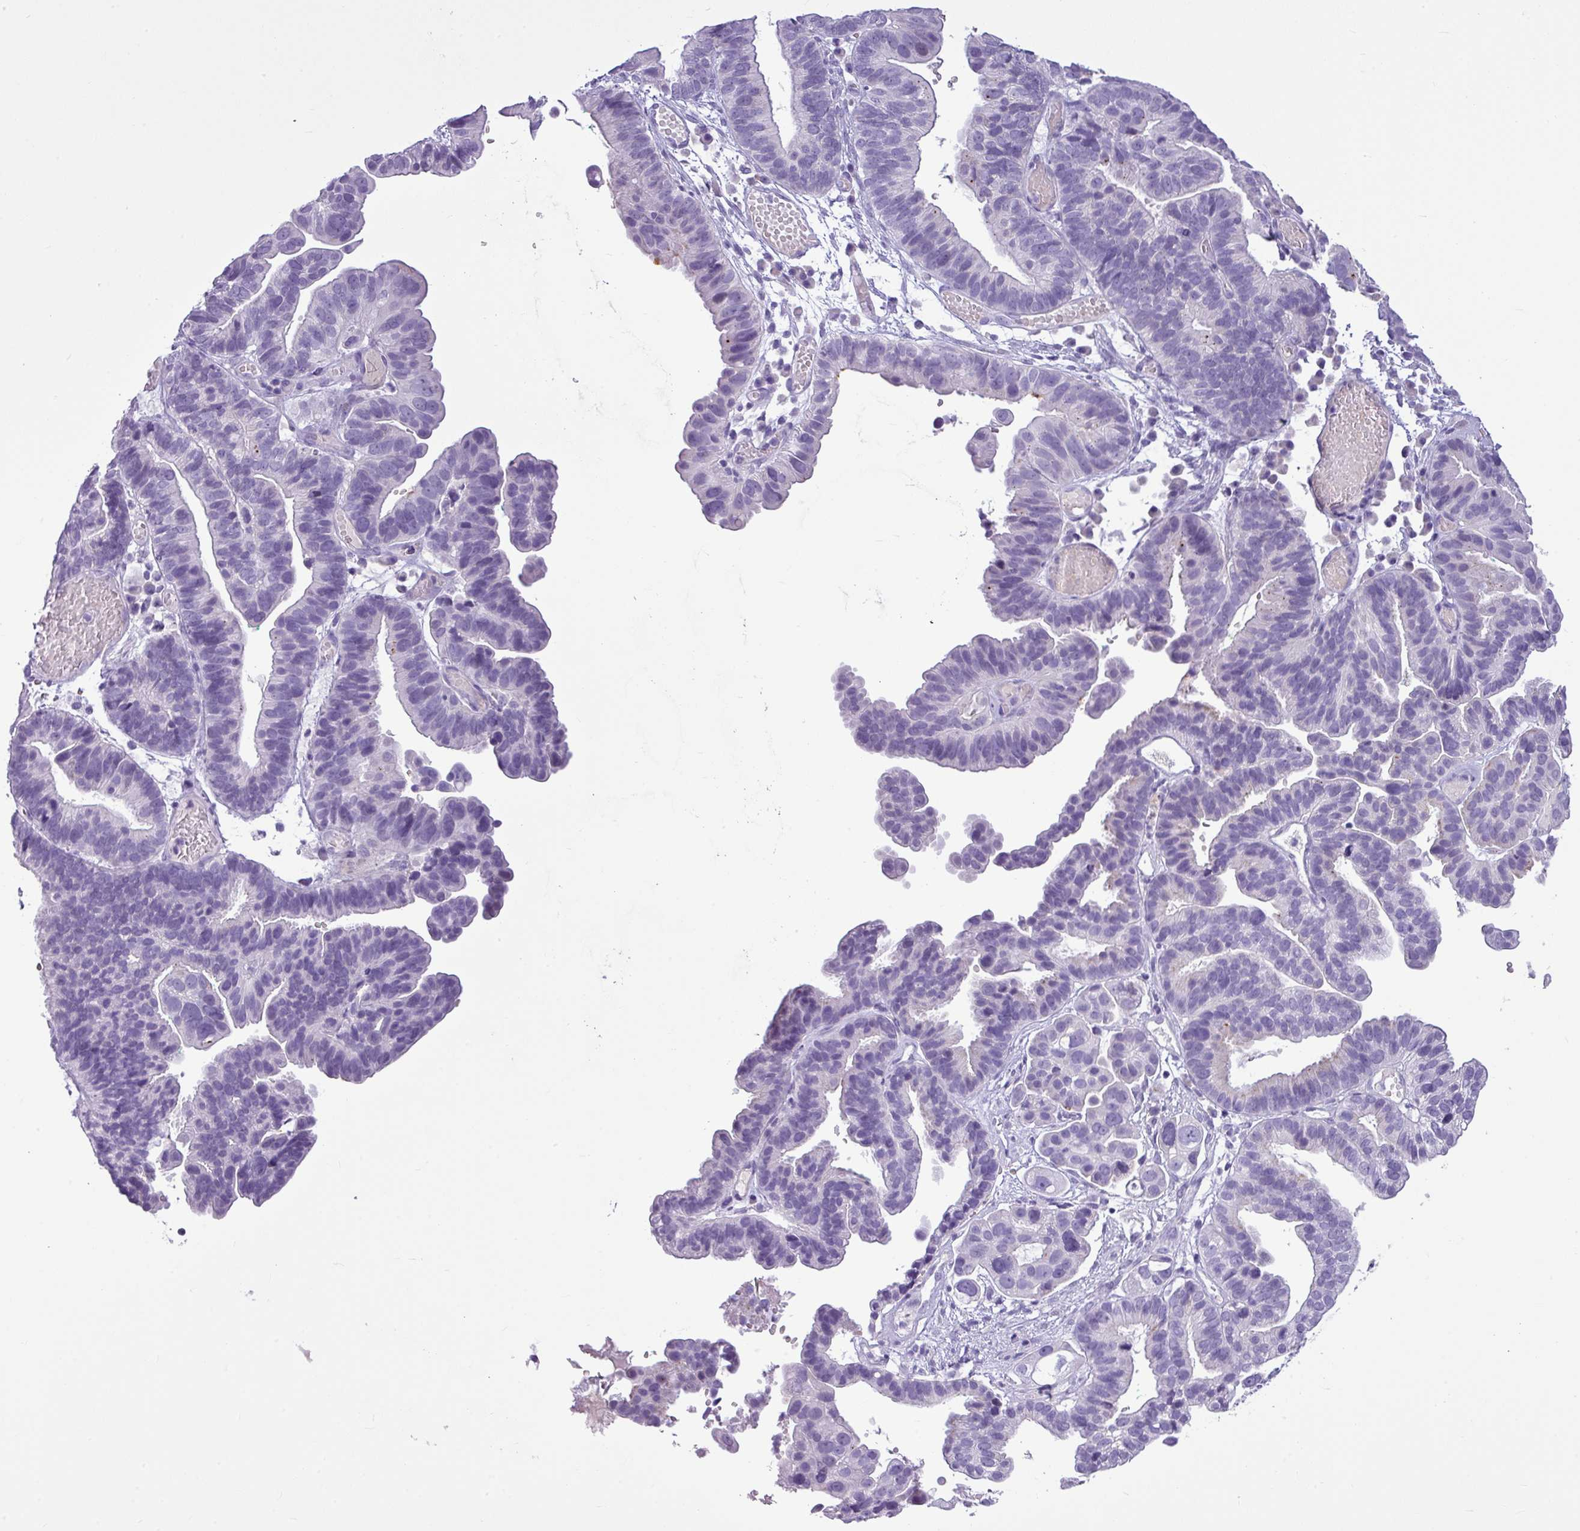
{"staining": {"intensity": "negative", "quantity": "none", "location": "none"}, "tissue": "ovarian cancer", "cell_type": "Tumor cells", "image_type": "cancer", "snomed": [{"axis": "morphology", "description": "Cystadenocarcinoma, serous, NOS"}, {"axis": "topography", "description": "Ovary"}], "caption": "A high-resolution histopathology image shows immunohistochemistry (IHC) staining of serous cystadenocarcinoma (ovarian), which reveals no significant expression in tumor cells.", "gene": "IL17A", "patient": {"sex": "female", "age": 56}}